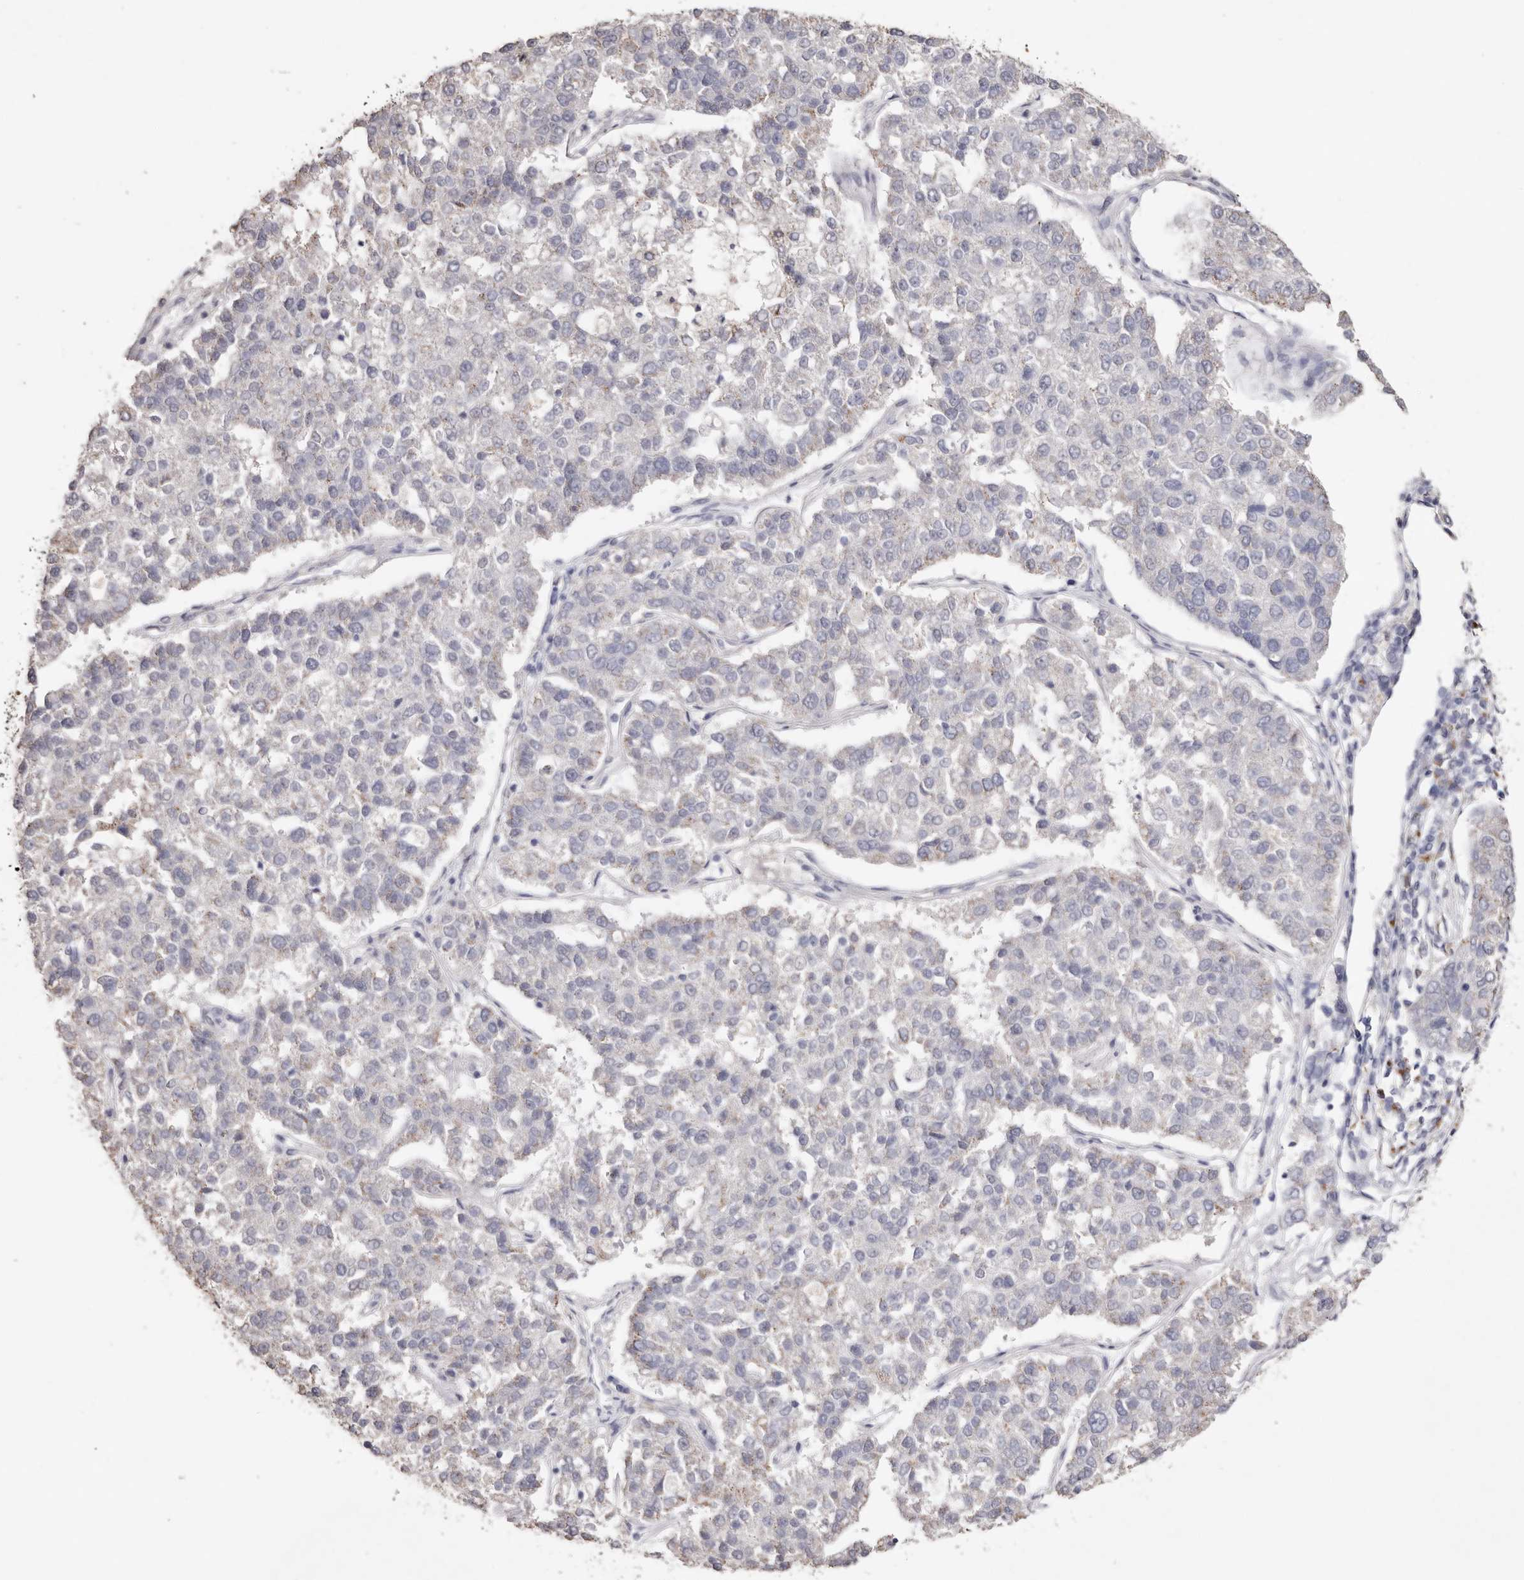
{"staining": {"intensity": "moderate", "quantity": "<25%", "location": "cytoplasmic/membranous"}, "tissue": "pancreatic cancer", "cell_type": "Tumor cells", "image_type": "cancer", "snomed": [{"axis": "morphology", "description": "Adenocarcinoma, NOS"}, {"axis": "topography", "description": "Pancreas"}], "caption": "Immunohistochemistry (IHC) of adenocarcinoma (pancreatic) shows low levels of moderate cytoplasmic/membranous expression in approximately <25% of tumor cells. The staining is performed using DAB brown chromogen to label protein expression. The nuclei are counter-stained blue using hematoxylin.", "gene": "LGALS7B", "patient": {"sex": "female", "age": 61}}